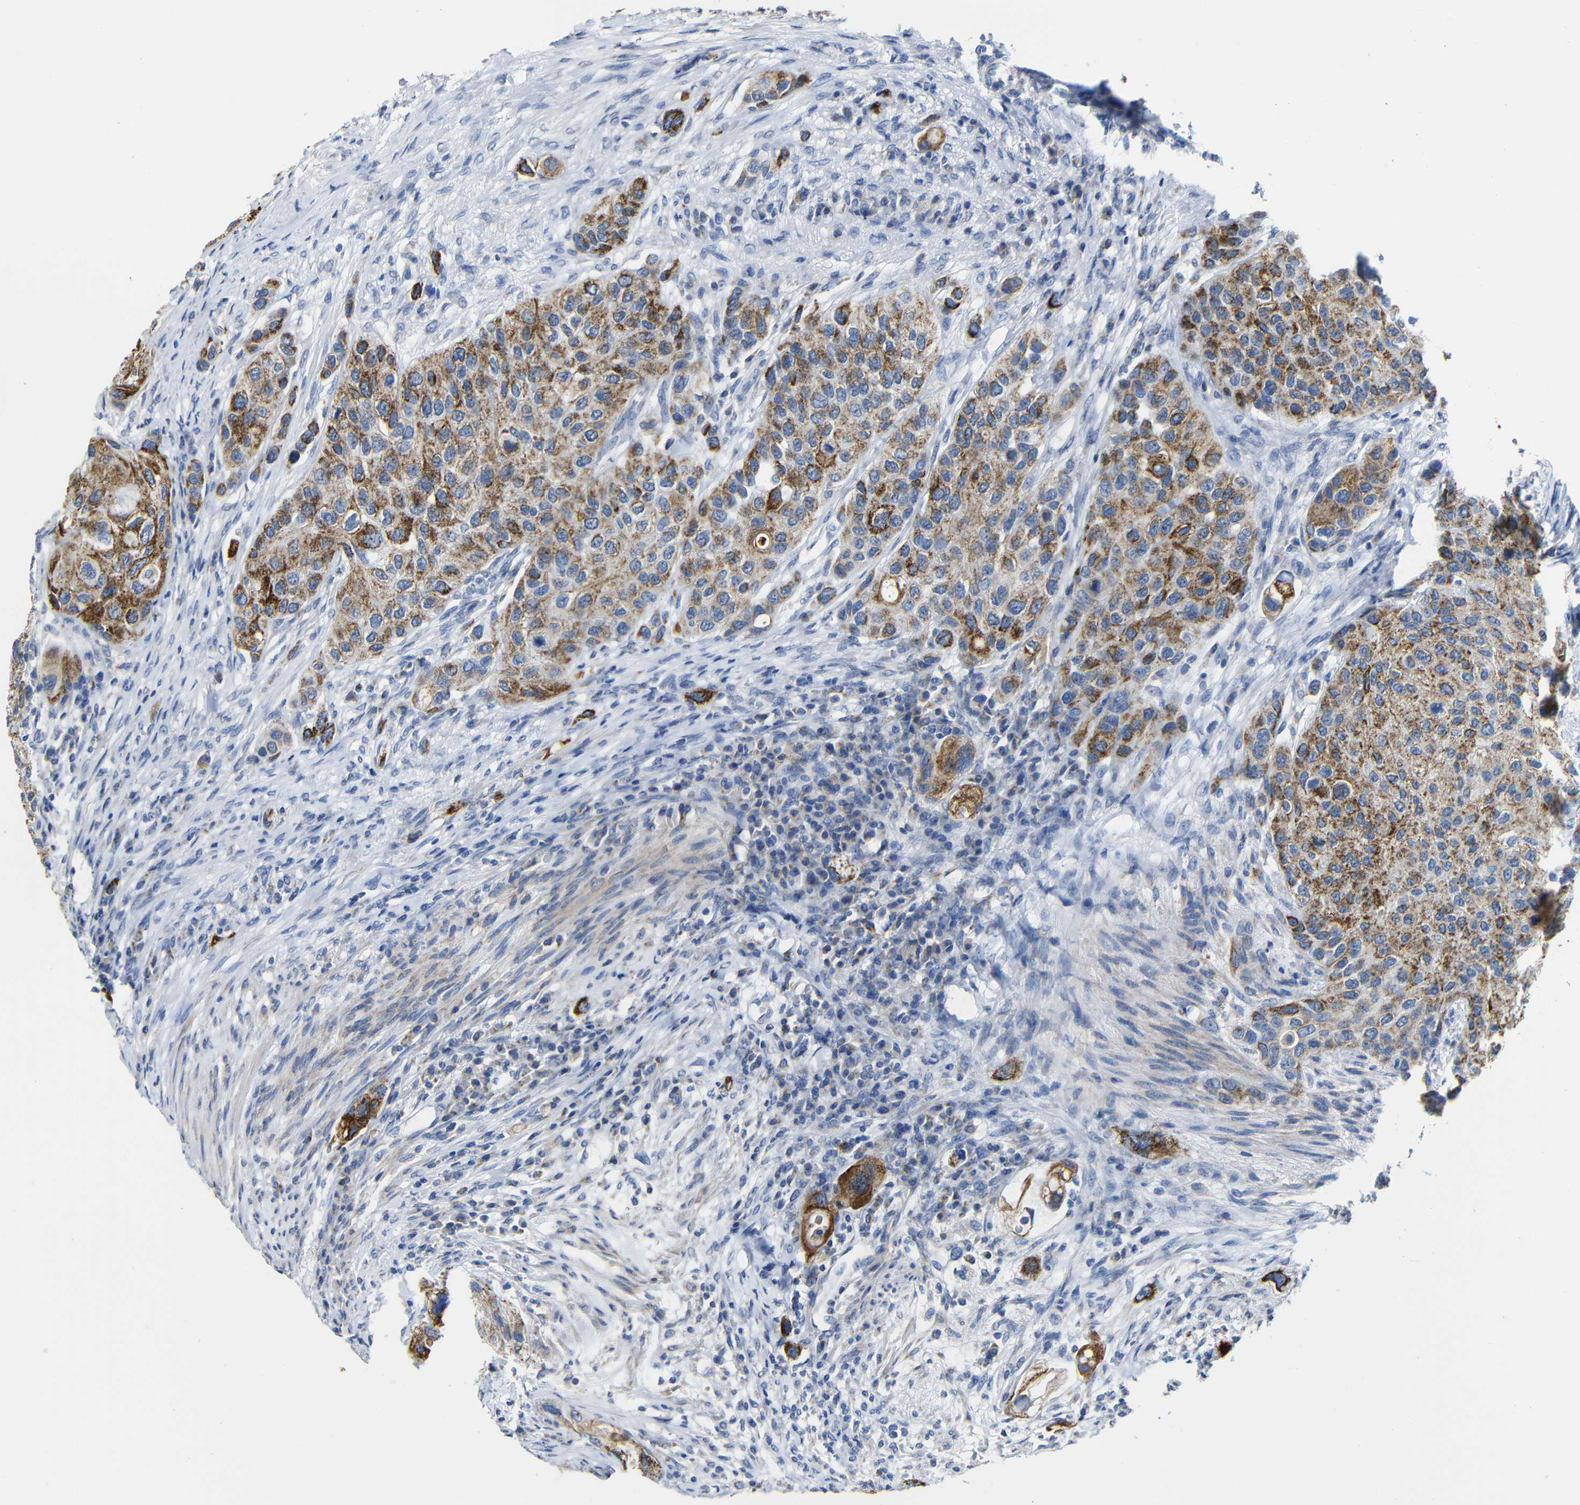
{"staining": {"intensity": "strong", "quantity": "25%-75%", "location": "cytoplasmic/membranous"}, "tissue": "urothelial cancer", "cell_type": "Tumor cells", "image_type": "cancer", "snomed": [{"axis": "morphology", "description": "Urothelial carcinoma, High grade"}, {"axis": "topography", "description": "Urinary bladder"}], "caption": "DAB (3,3'-diaminobenzidine) immunohistochemical staining of urothelial carcinoma (high-grade) displays strong cytoplasmic/membranous protein staining in about 25%-75% of tumor cells. (DAB = brown stain, brightfield microscopy at high magnification).", "gene": "MAOA", "patient": {"sex": "female", "age": 56}}